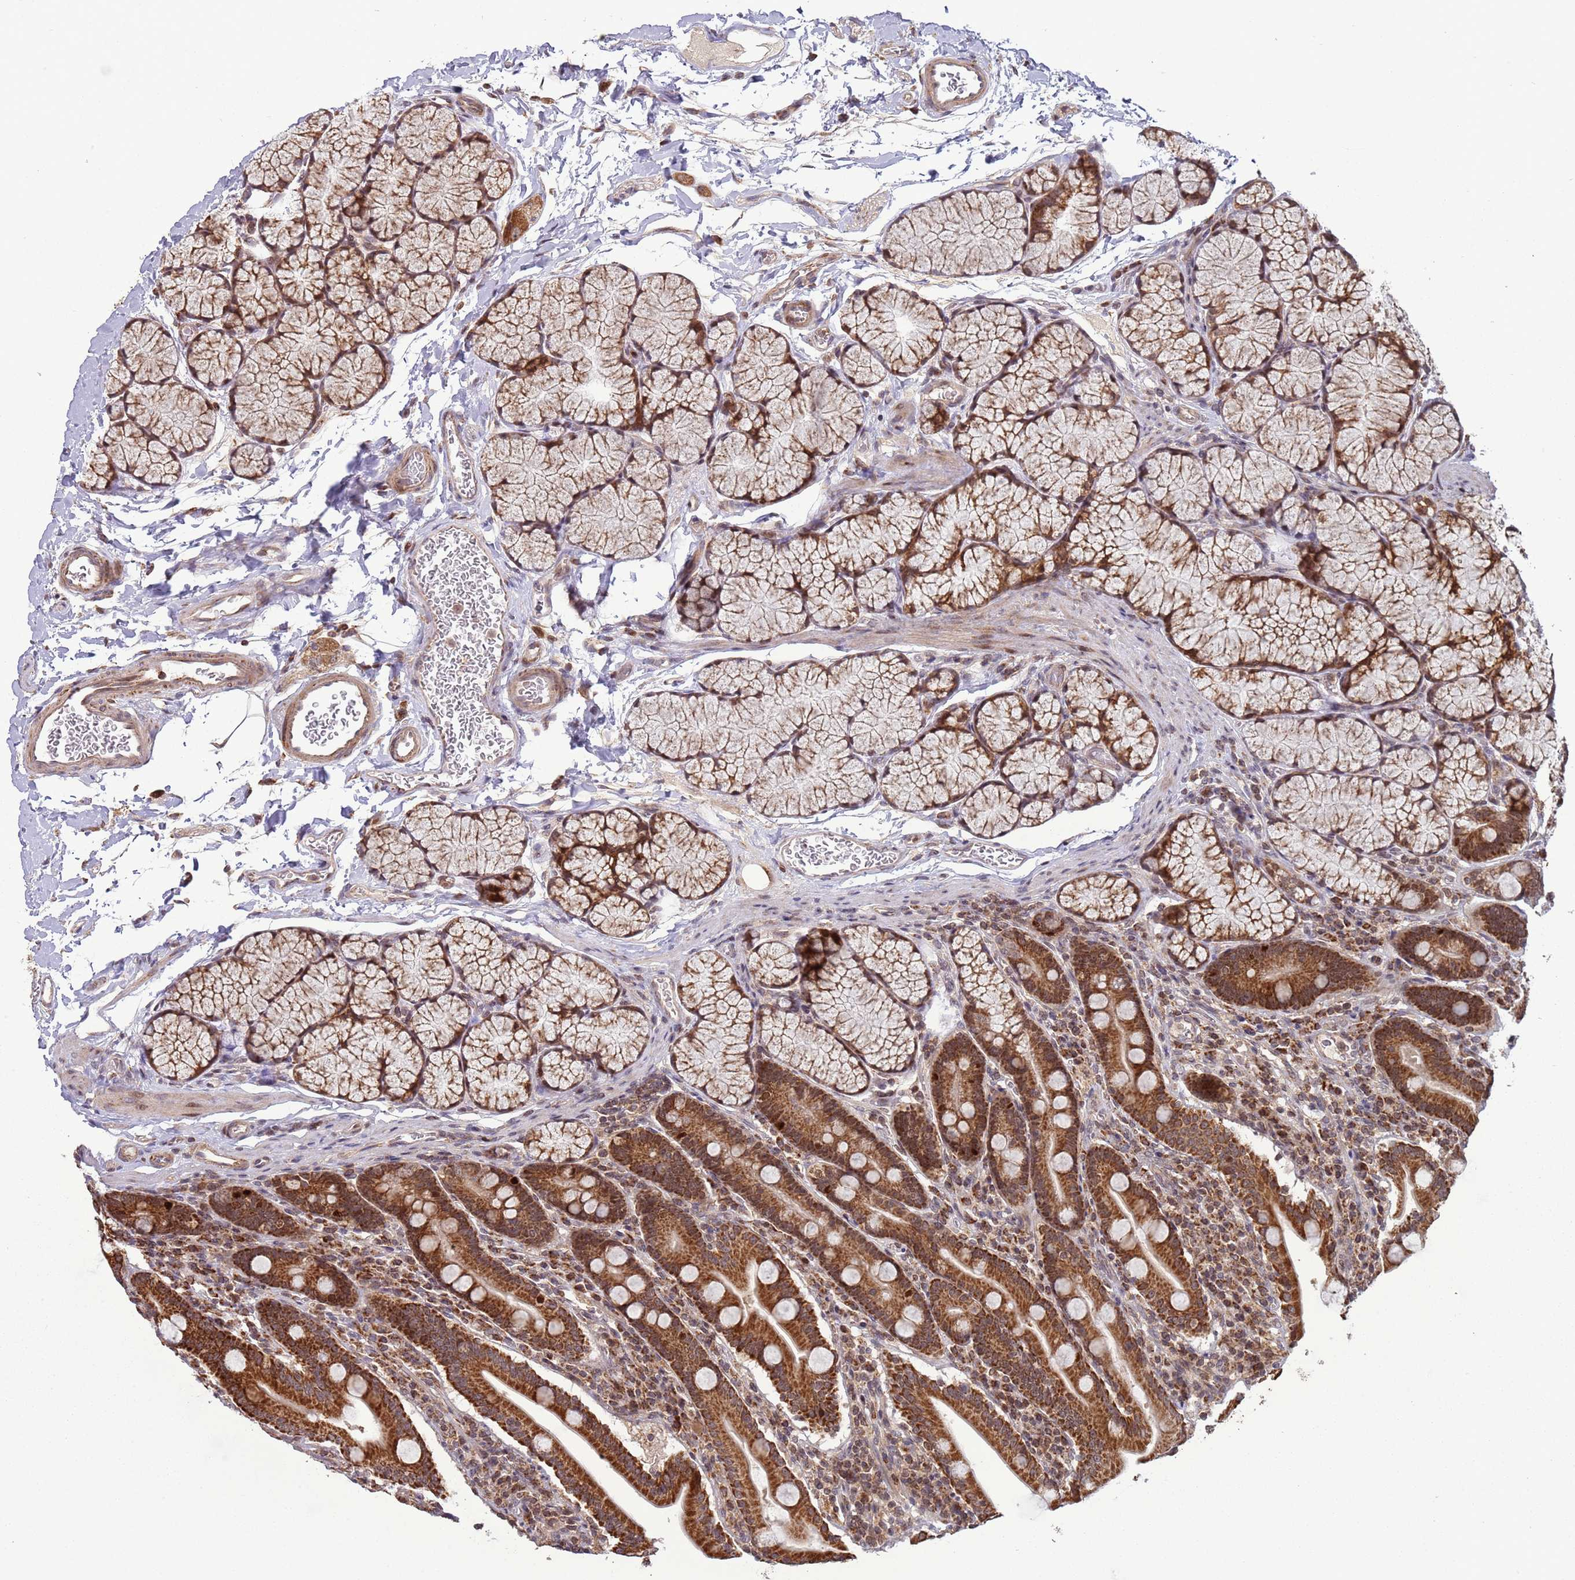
{"staining": {"intensity": "strong", "quantity": ">75%", "location": "cytoplasmic/membranous"}, "tissue": "duodenum", "cell_type": "Glandular cells", "image_type": "normal", "snomed": [{"axis": "morphology", "description": "Normal tissue, NOS"}, {"axis": "topography", "description": "Duodenum"}], "caption": "Immunohistochemical staining of benign duodenum demonstrates high levels of strong cytoplasmic/membranous staining in about >75% of glandular cells. (DAB (3,3'-diaminobenzidine) IHC with brightfield microscopy, high magnification).", "gene": "RCOR2", "patient": {"sex": "male", "age": 35}}